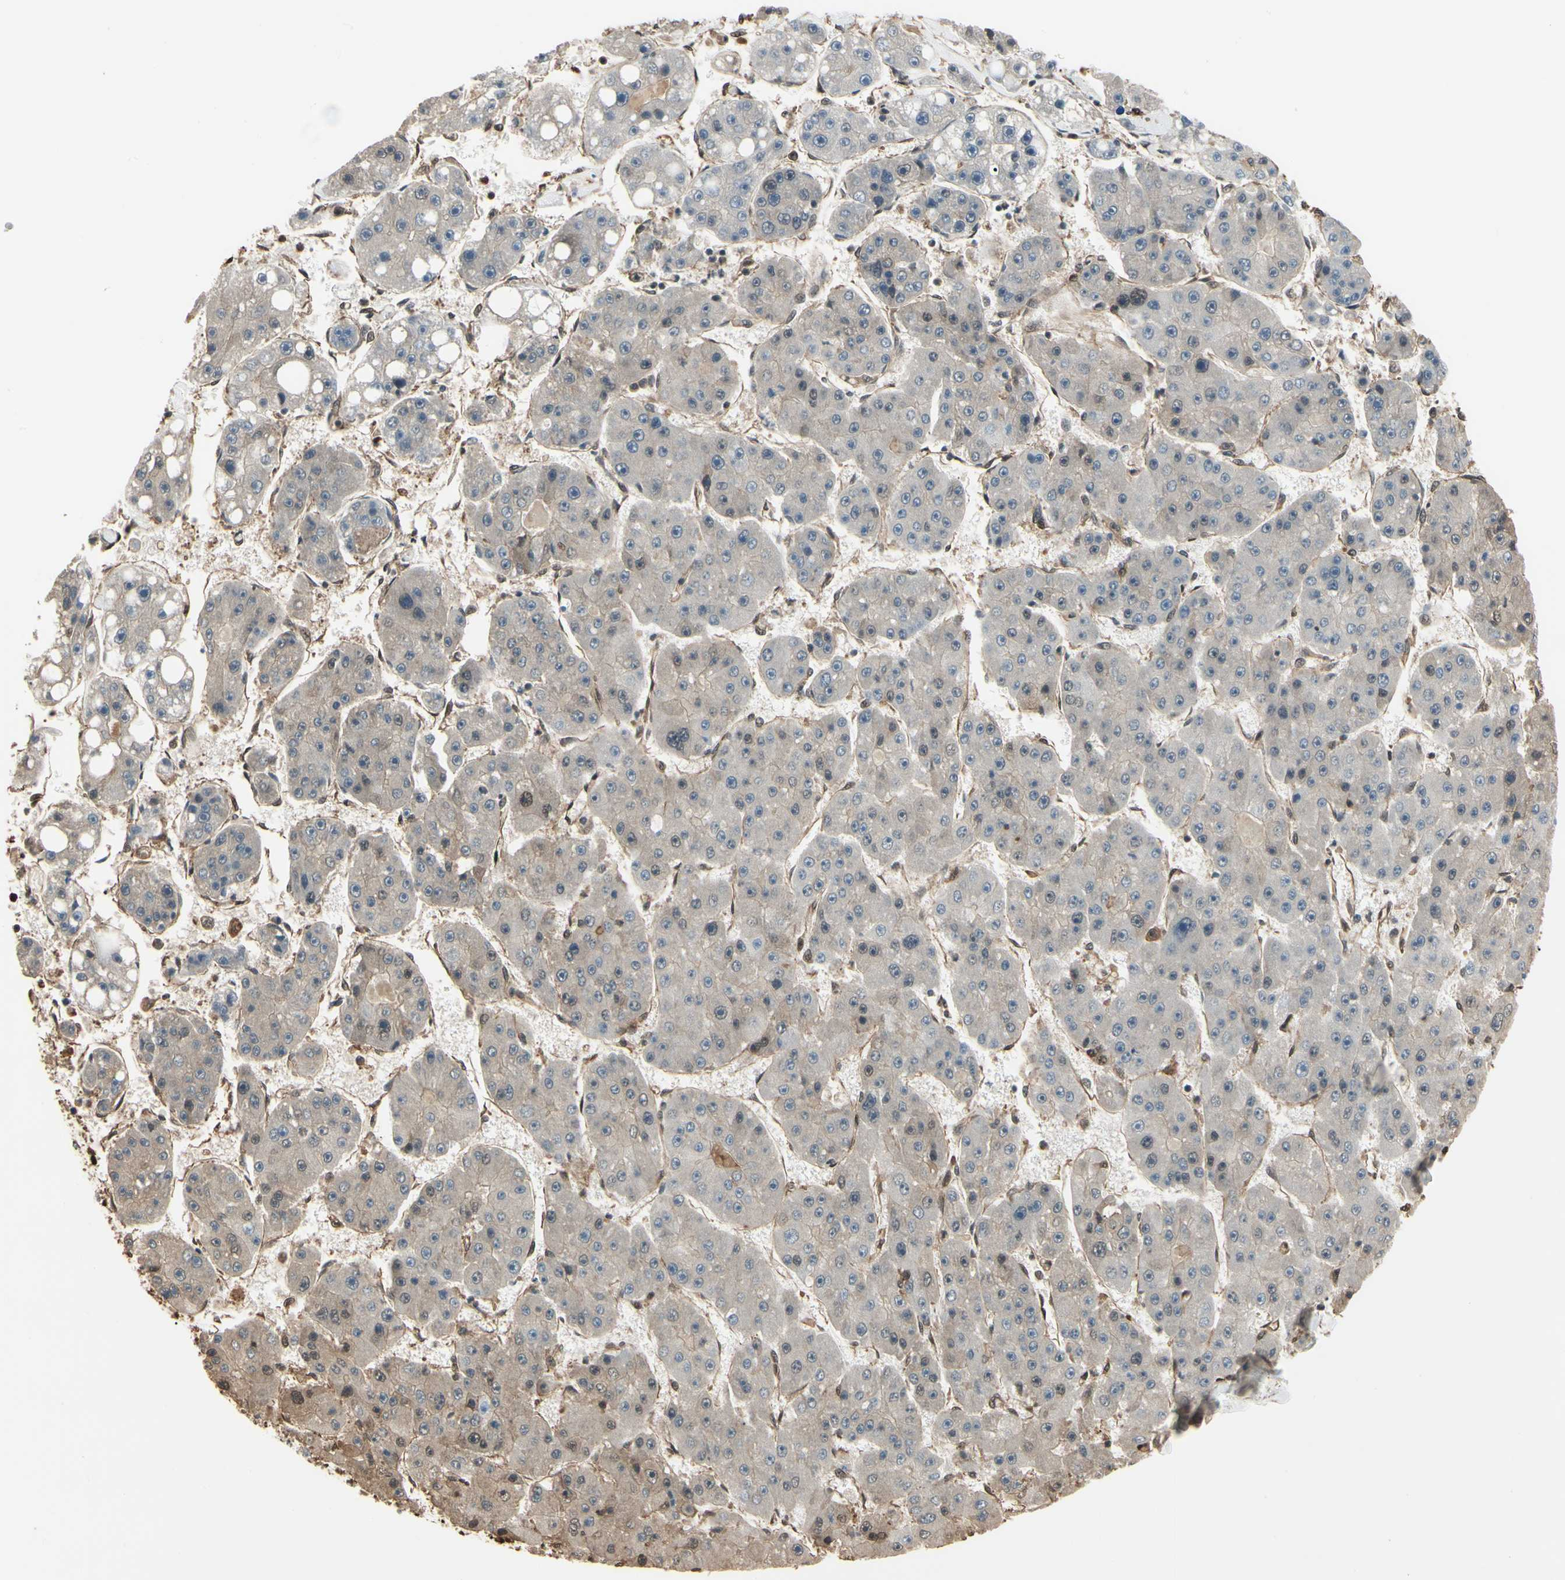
{"staining": {"intensity": "weak", "quantity": "<25%", "location": "cytoplasmic/membranous,nuclear"}, "tissue": "liver cancer", "cell_type": "Tumor cells", "image_type": "cancer", "snomed": [{"axis": "morphology", "description": "Carcinoma, Hepatocellular, NOS"}, {"axis": "topography", "description": "Liver"}], "caption": "The micrograph exhibits no staining of tumor cells in liver cancer (hepatocellular carcinoma). (Brightfield microscopy of DAB IHC at high magnification).", "gene": "YWHAE", "patient": {"sex": "female", "age": 61}}